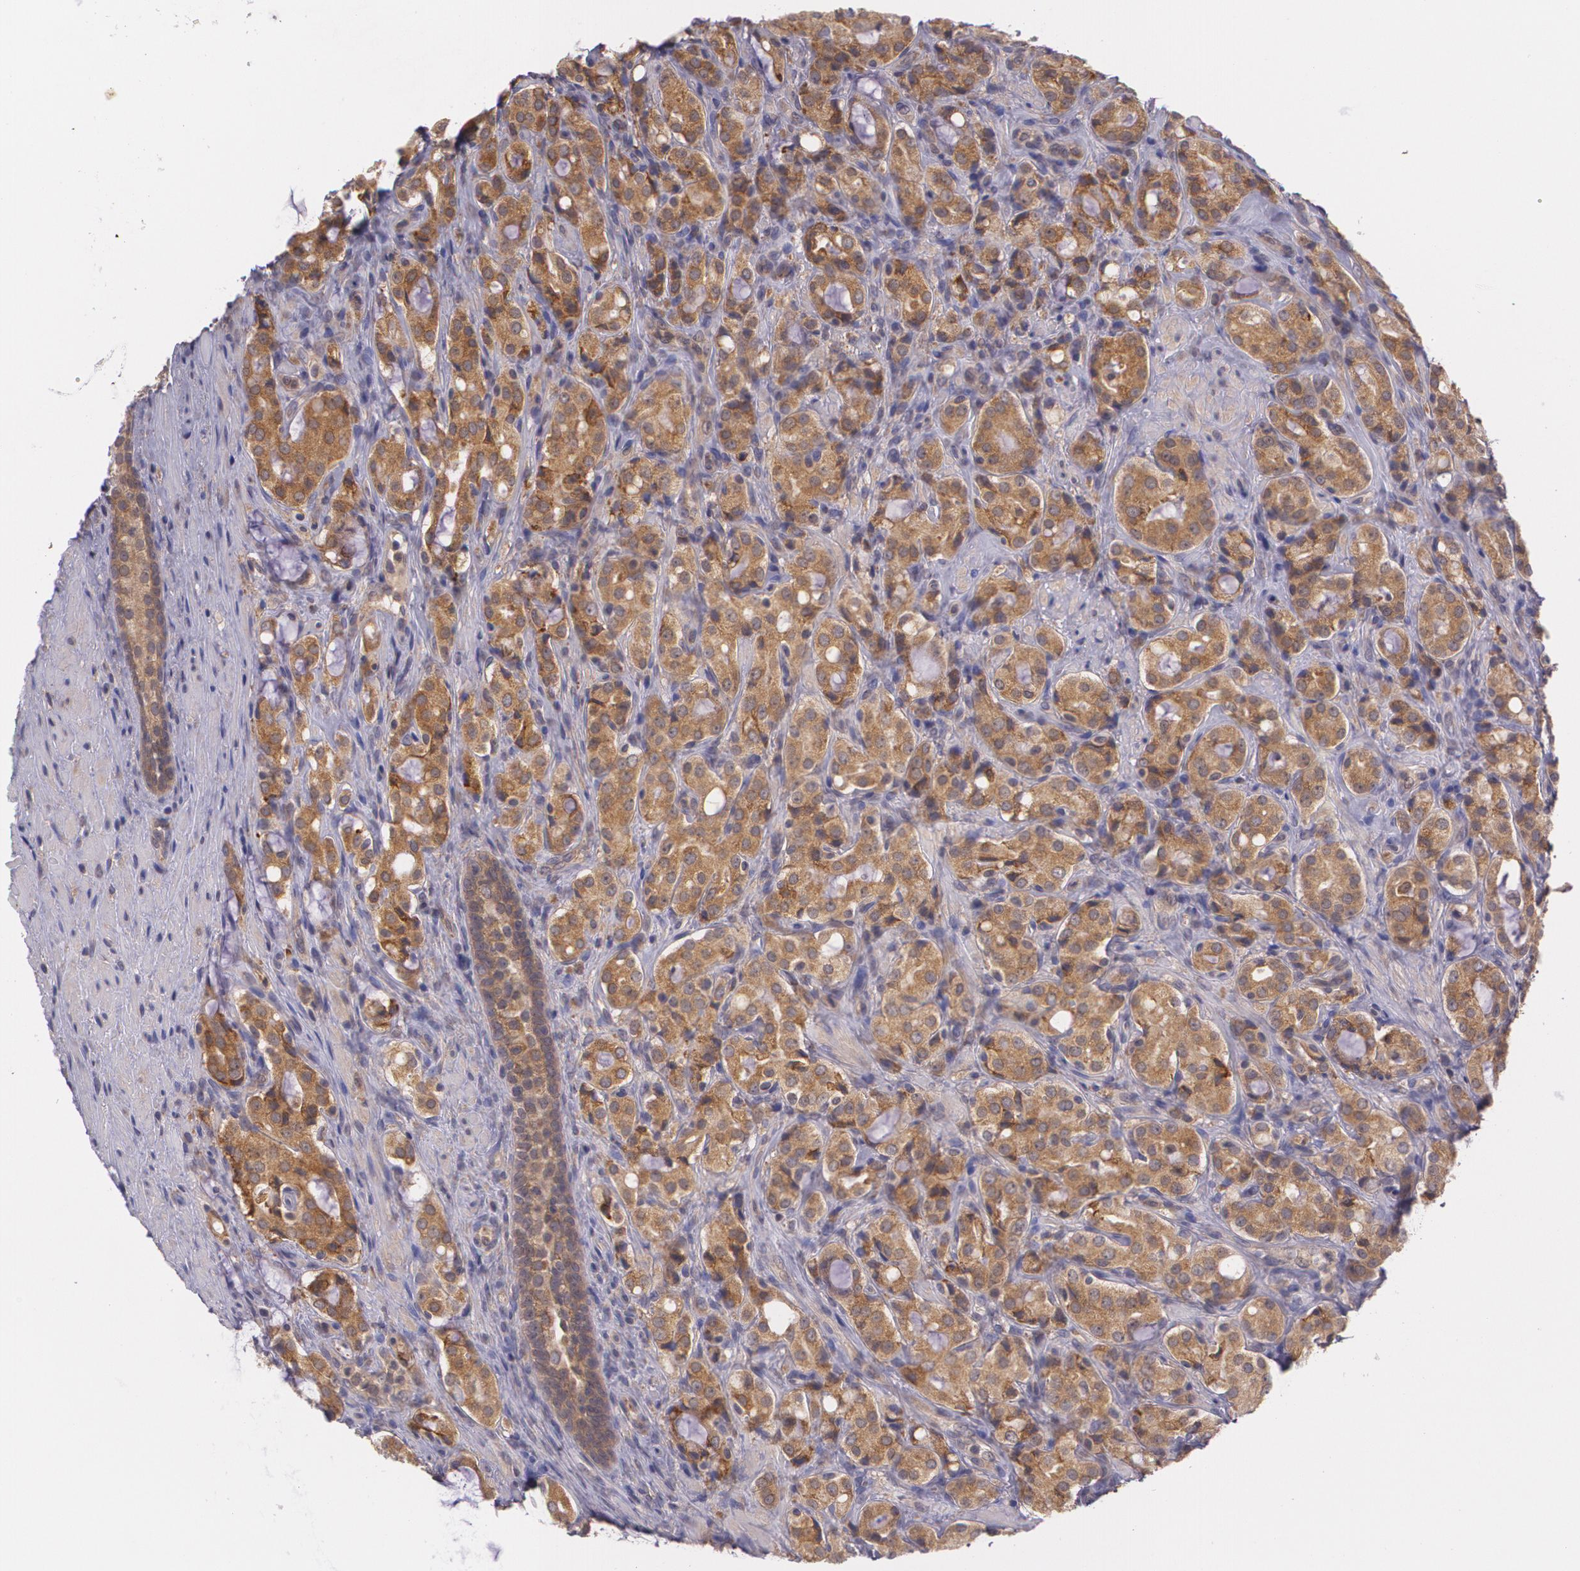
{"staining": {"intensity": "moderate", "quantity": ">75%", "location": "cytoplasmic/membranous"}, "tissue": "prostate cancer", "cell_type": "Tumor cells", "image_type": "cancer", "snomed": [{"axis": "morphology", "description": "Adenocarcinoma, High grade"}, {"axis": "topography", "description": "Prostate"}], "caption": "Tumor cells exhibit moderate cytoplasmic/membranous expression in about >75% of cells in prostate cancer (adenocarcinoma (high-grade)).", "gene": "CCL17", "patient": {"sex": "male", "age": 72}}